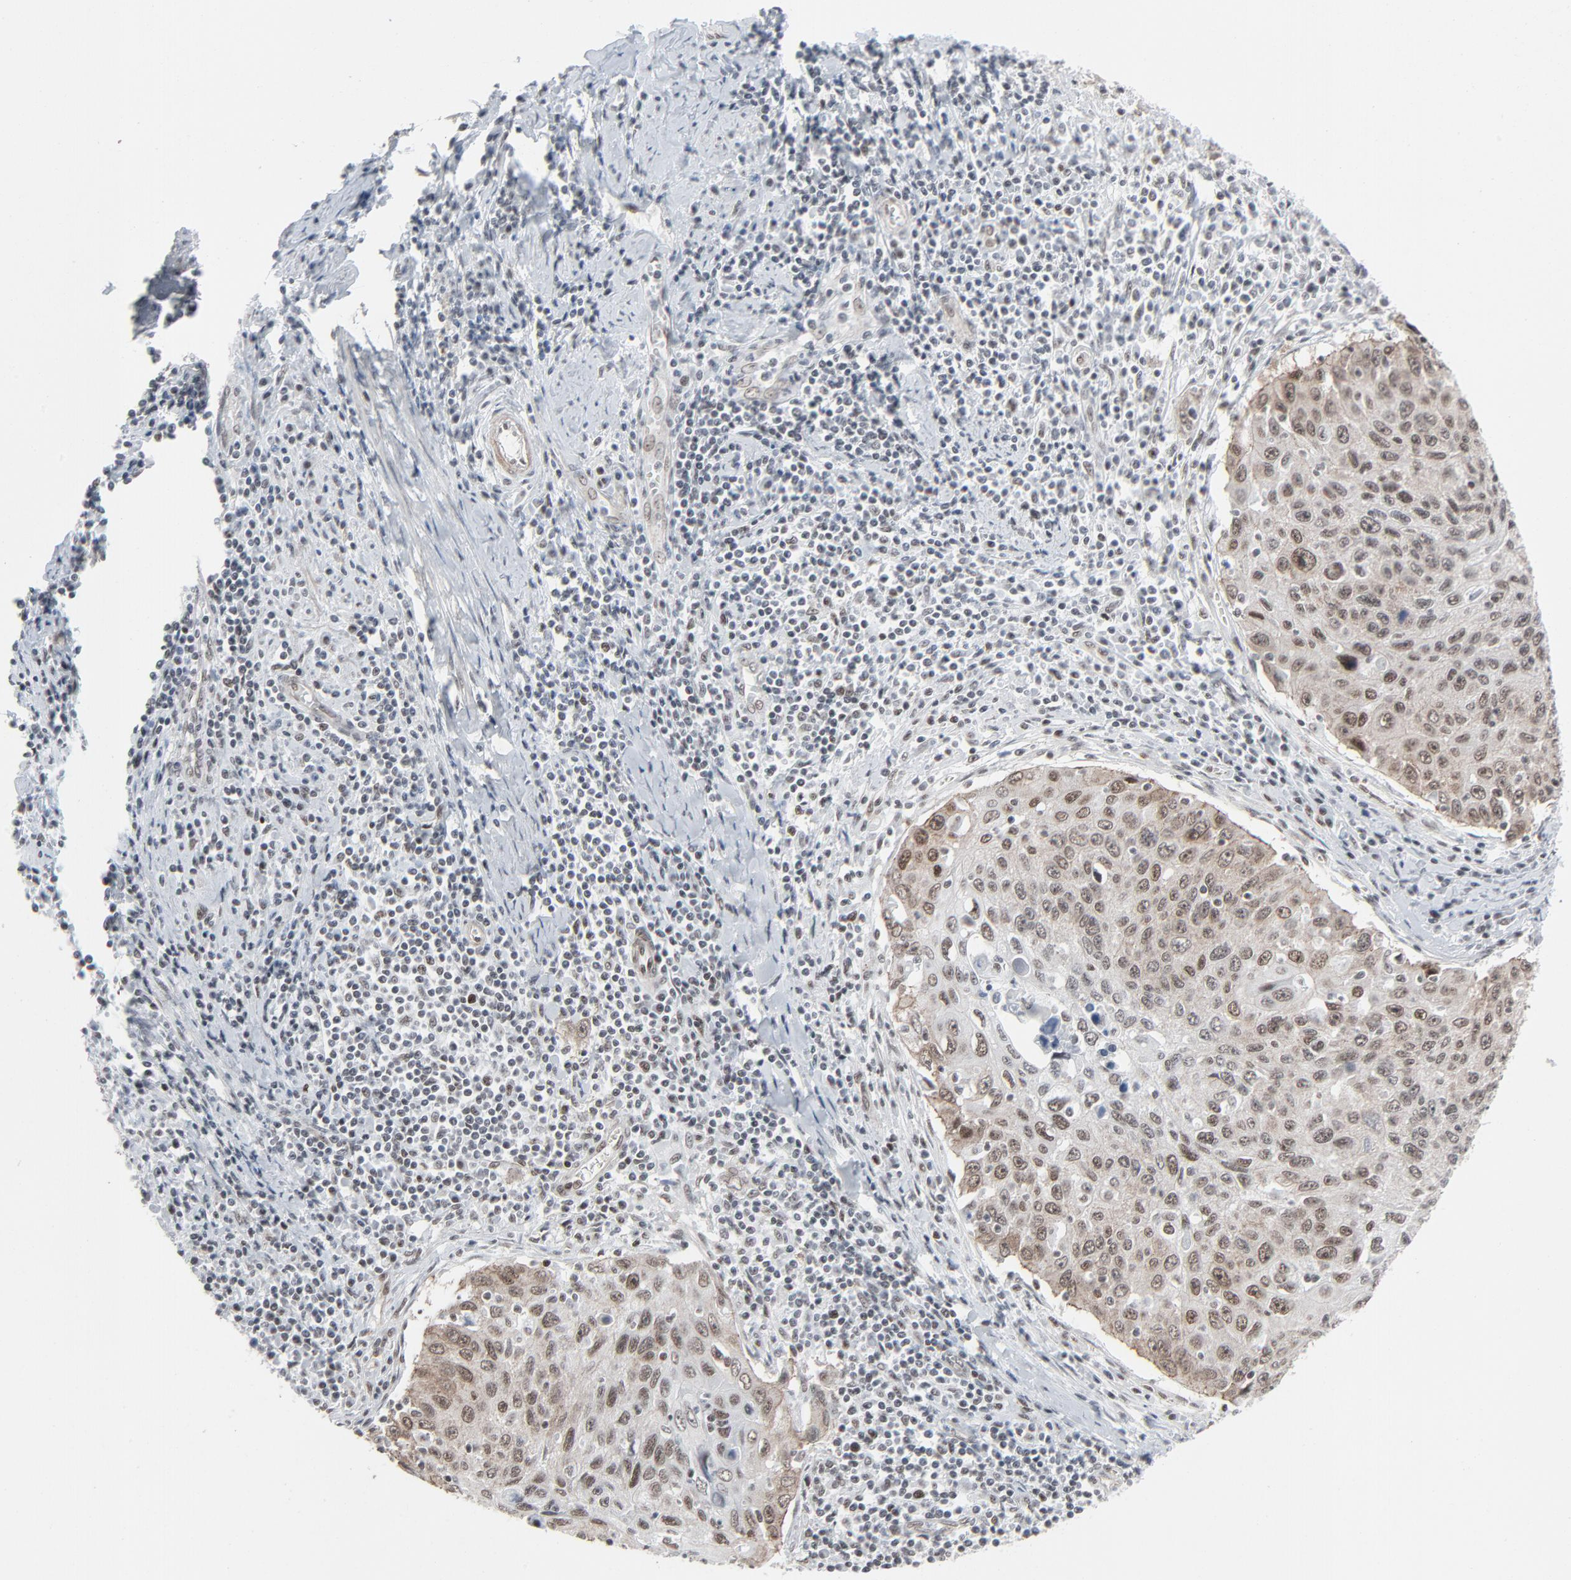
{"staining": {"intensity": "moderate", "quantity": "25%-75%", "location": "nuclear"}, "tissue": "cervical cancer", "cell_type": "Tumor cells", "image_type": "cancer", "snomed": [{"axis": "morphology", "description": "Squamous cell carcinoma, NOS"}, {"axis": "topography", "description": "Cervix"}], "caption": "A histopathology image showing moderate nuclear positivity in approximately 25%-75% of tumor cells in cervical squamous cell carcinoma, as visualized by brown immunohistochemical staining.", "gene": "FBXO28", "patient": {"sex": "female", "age": 53}}